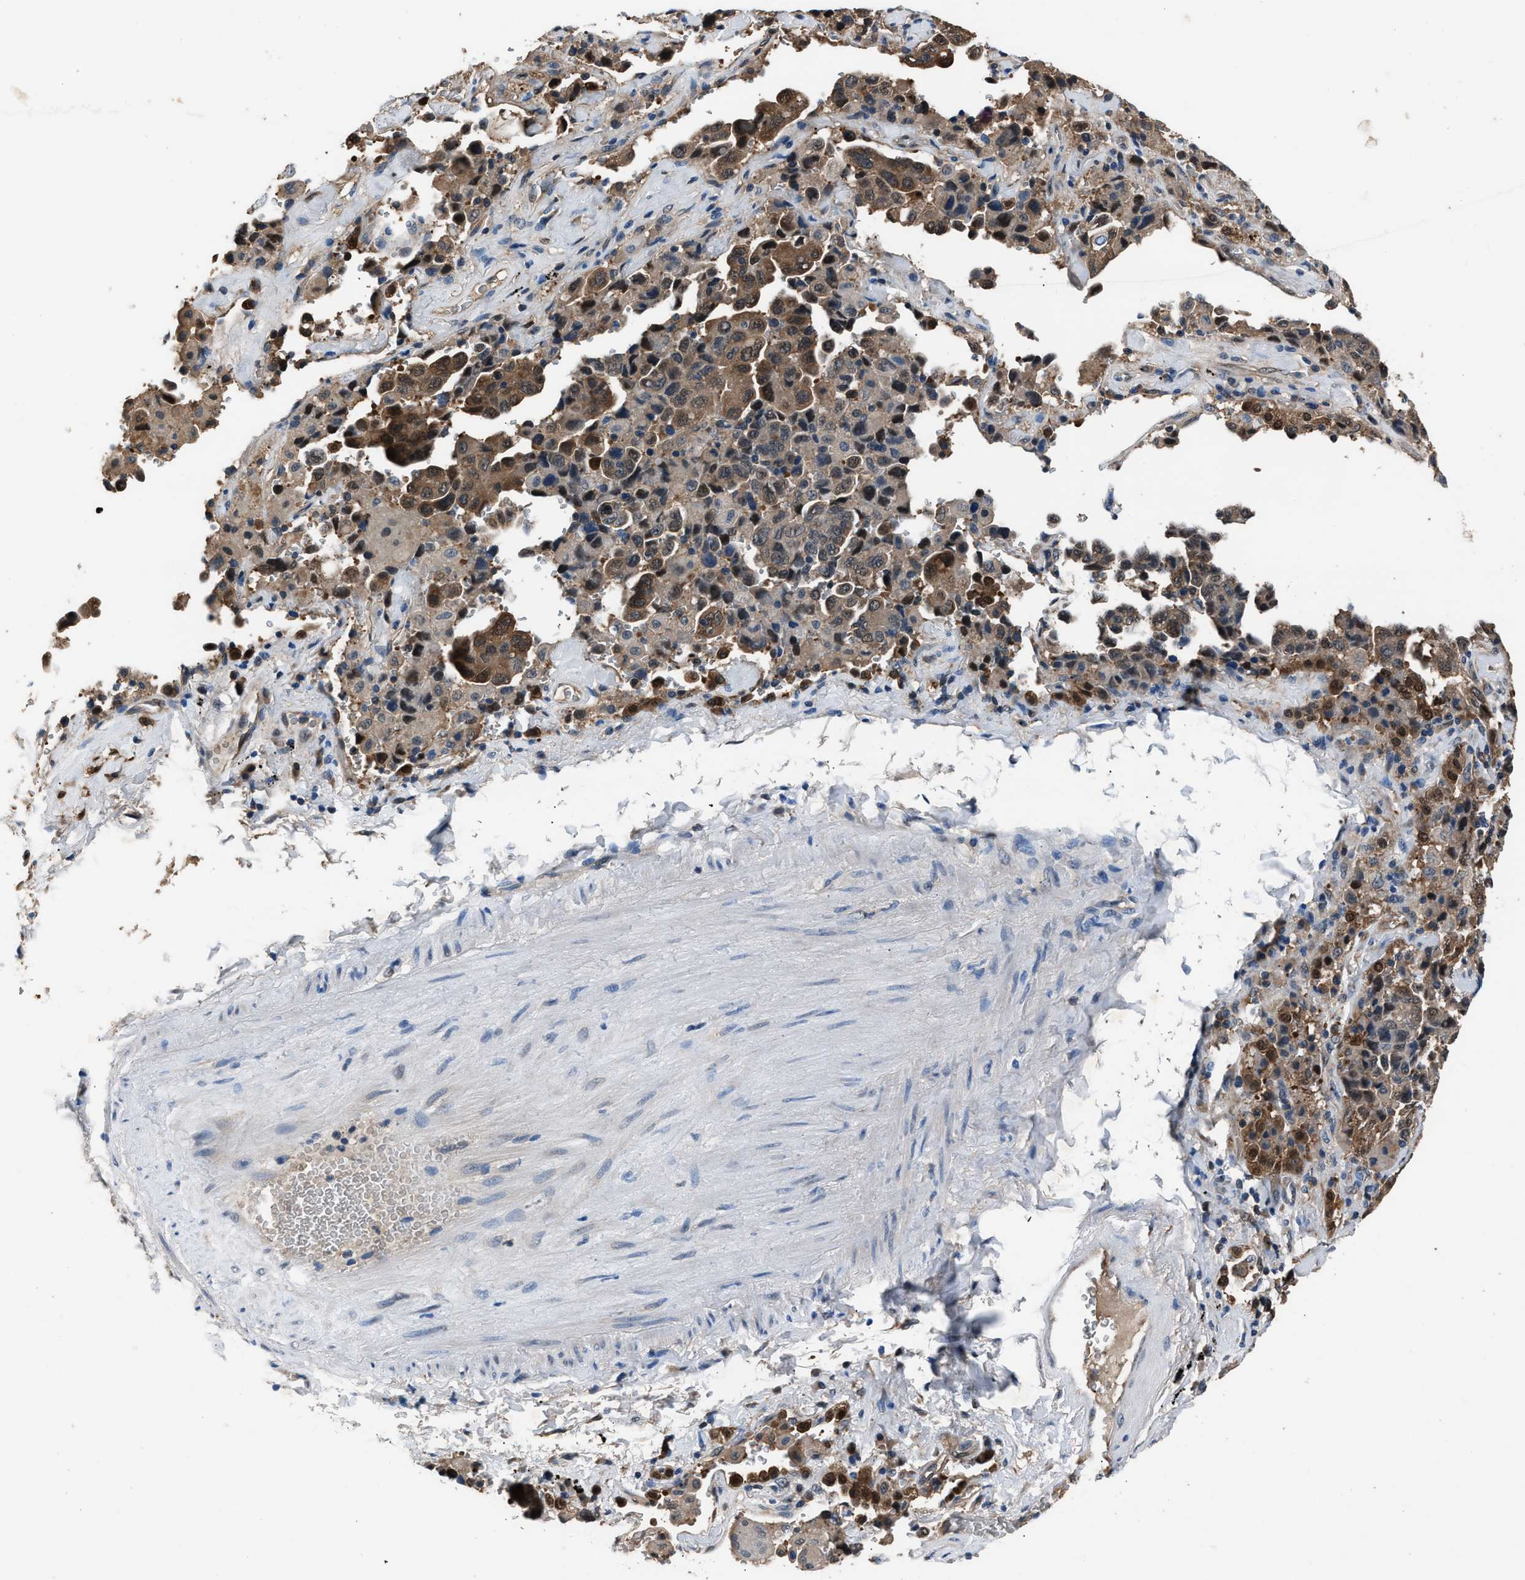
{"staining": {"intensity": "moderate", "quantity": "25%-75%", "location": "cytoplasmic/membranous,nuclear"}, "tissue": "lung cancer", "cell_type": "Tumor cells", "image_type": "cancer", "snomed": [{"axis": "morphology", "description": "Adenocarcinoma, NOS"}, {"axis": "topography", "description": "Lung"}], "caption": "Adenocarcinoma (lung) stained for a protein reveals moderate cytoplasmic/membranous and nuclear positivity in tumor cells.", "gene": "PPA1", "patient": {"sex": "female", "age": 51}}